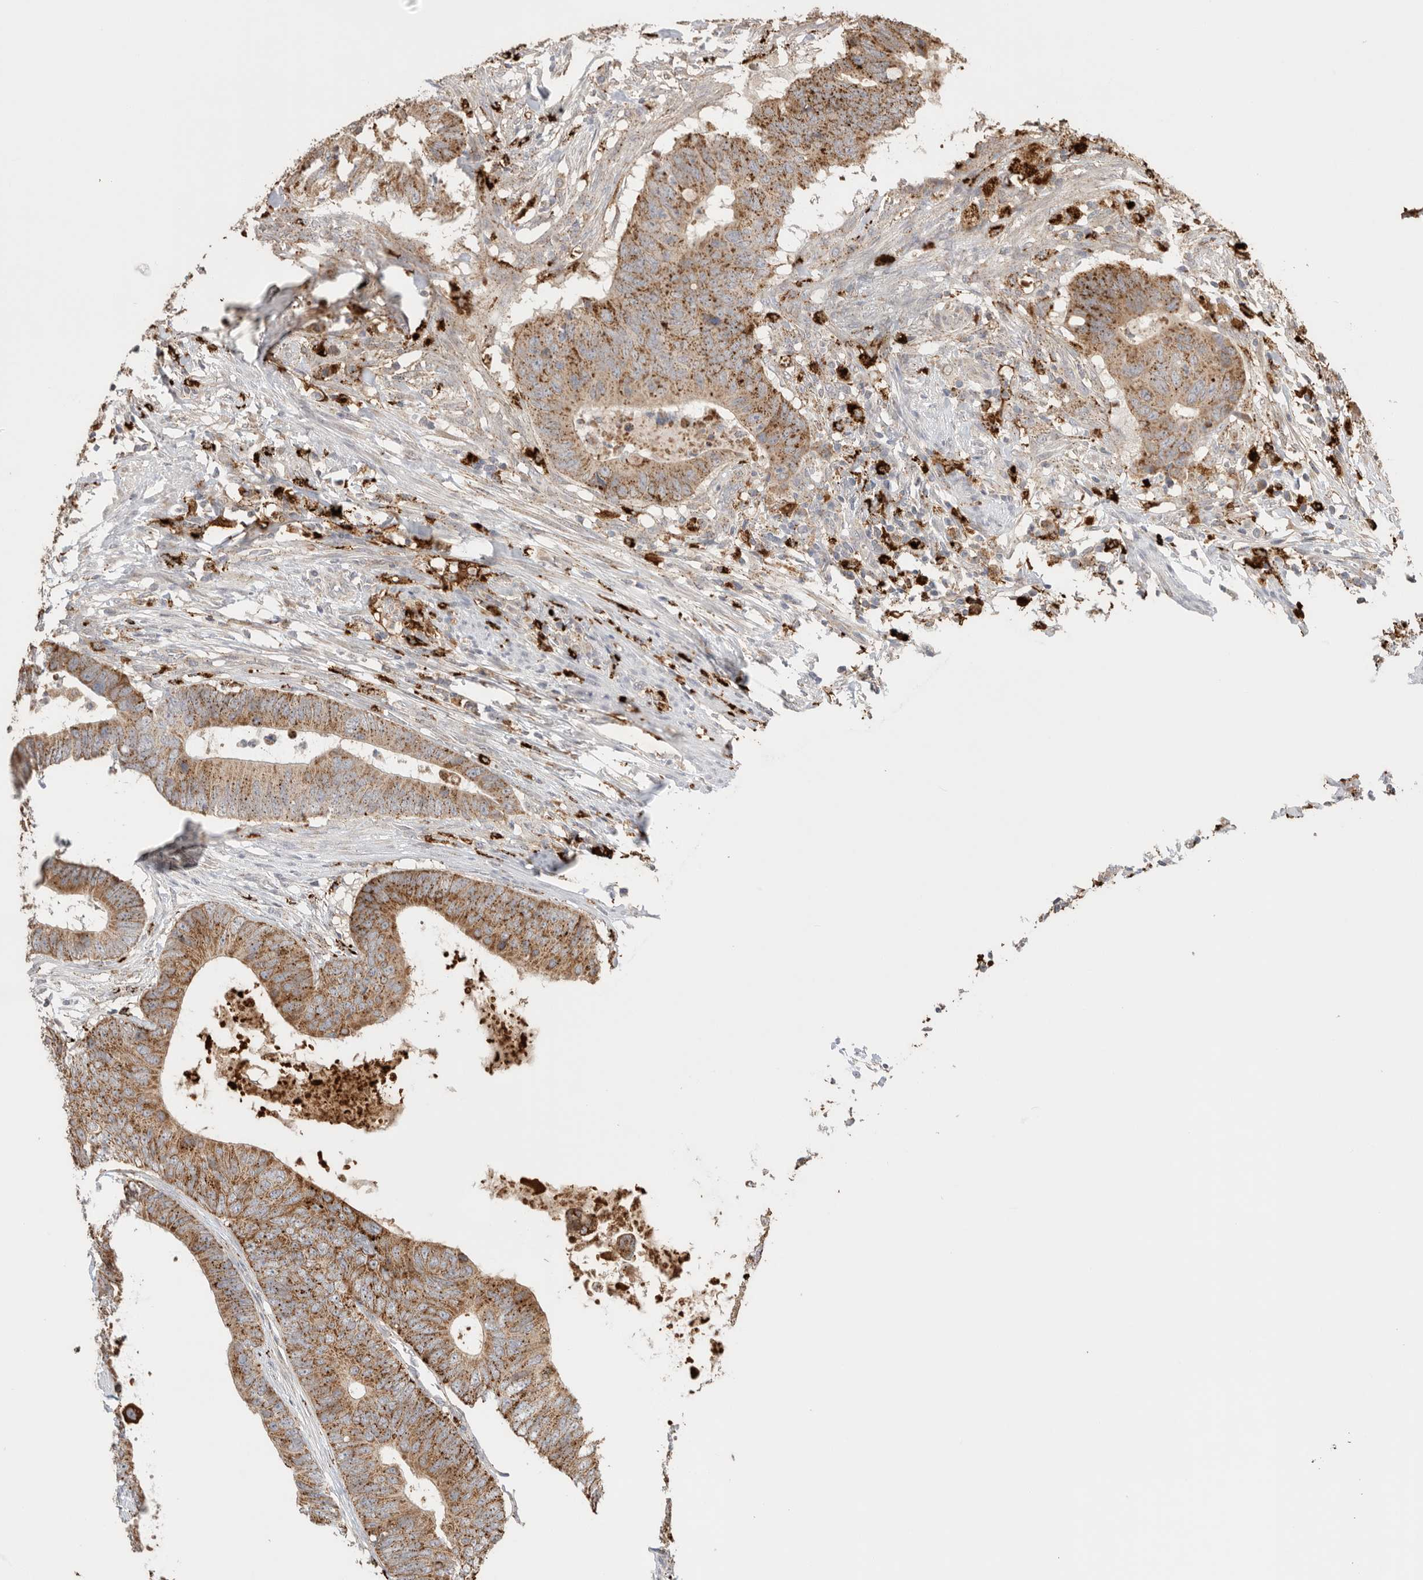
{"staining": {"intensity": "moderate", "quantity": ">75%", "location": "cytoplasmic/membranous"}, "tissue": "colorectal cancer", "cell_type": "Tumor cells", "image_type": "cancer", "snomed": [{"axis": "morphology", "description": "Adenocarcinoma, NOS"}, {"axis": "topography", "description": "Colon"}], "caption": "High-power microscopy captured an immunohistochemistry (IHC) image of colorectal adenocarcinoma, revealing moderate cytoplasmic/membranous staining in about >75% of tumor cells.", "gene": "GGH", "patient": {"sex": "male", "age": 56}}